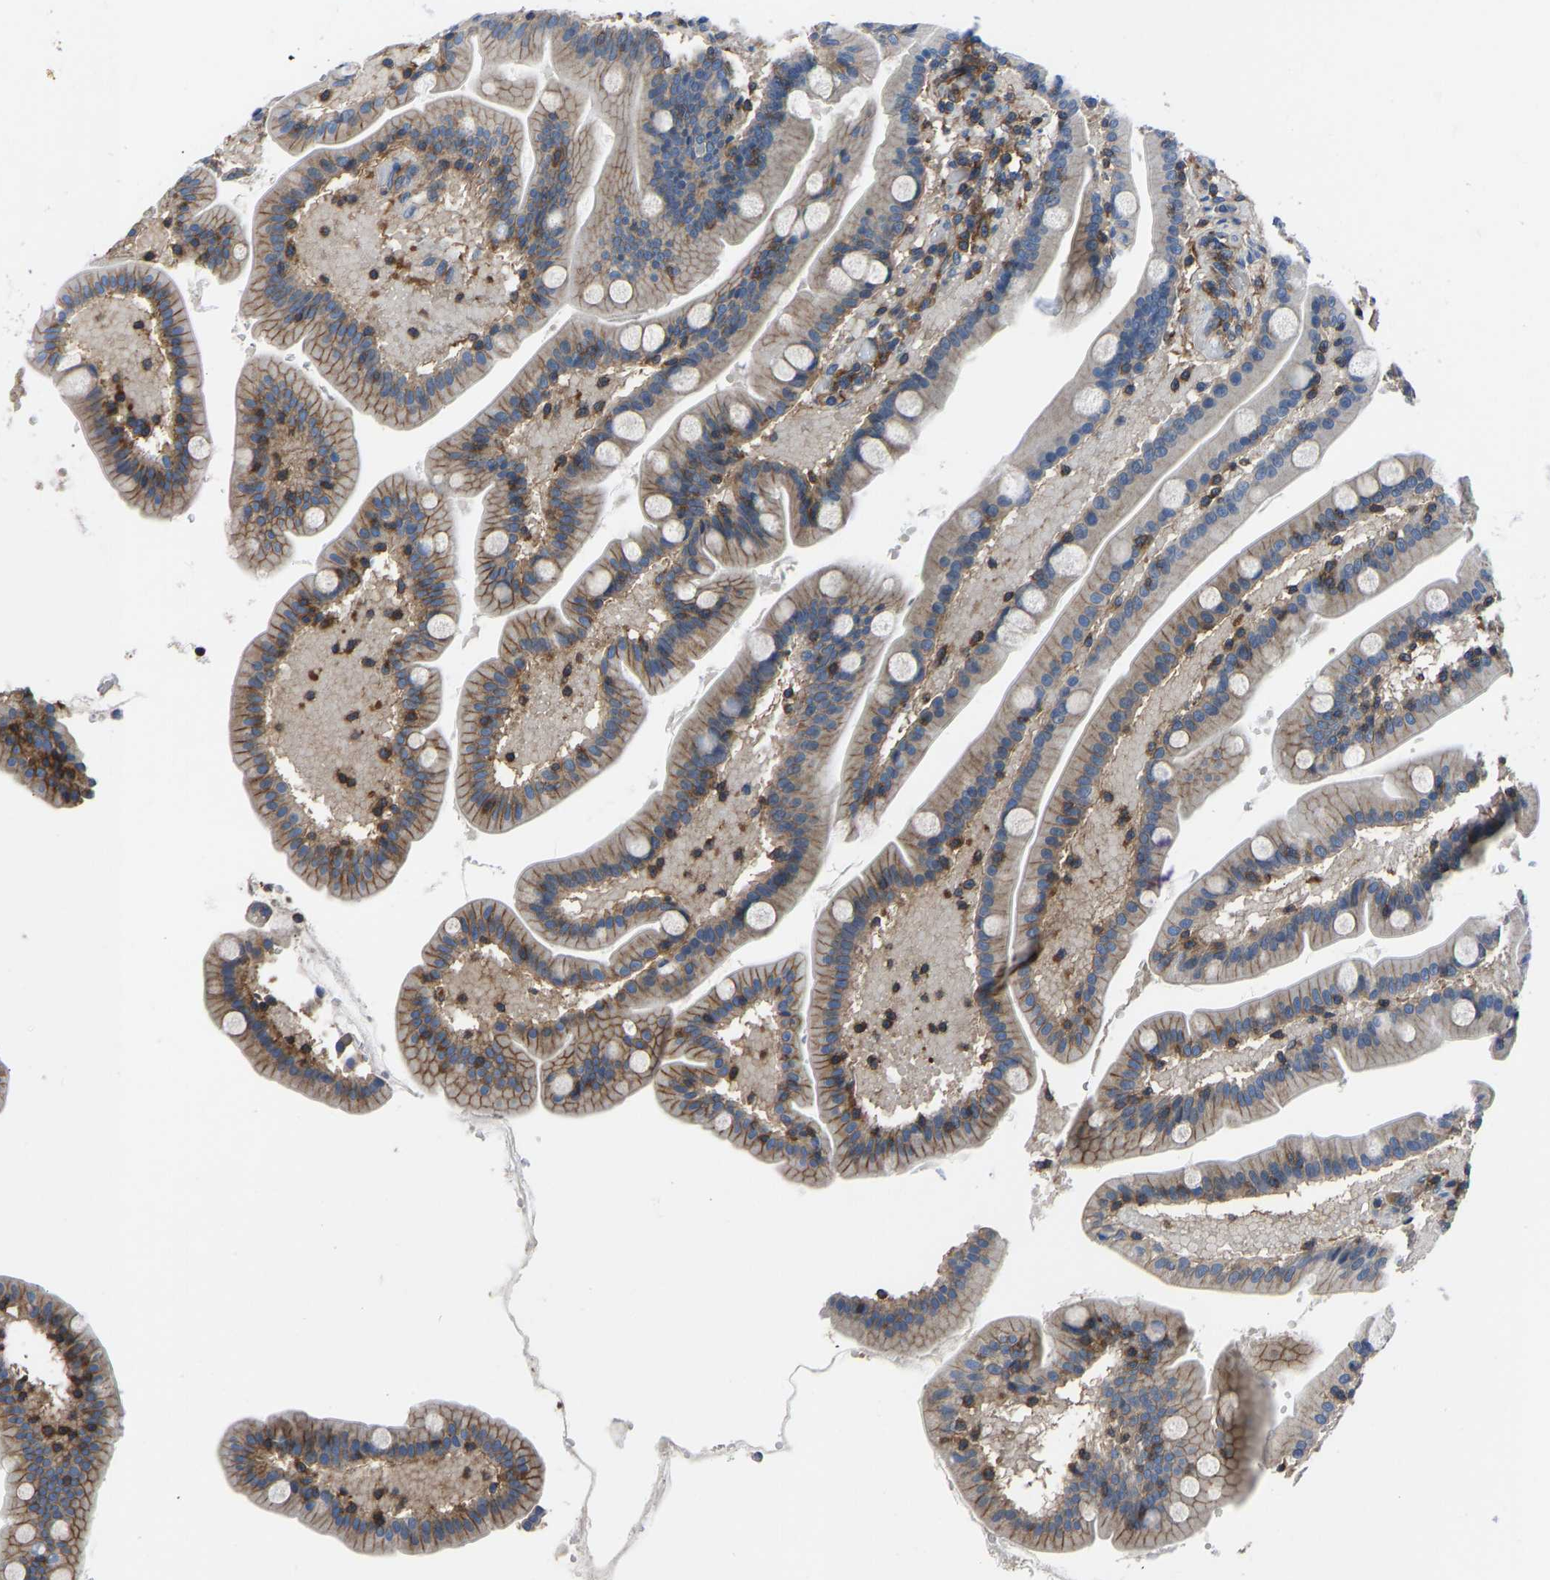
{"staining": {"intensity": "moderate", "quantity": "25%-75%", "location": "cytoplasmic/membranous"}, "tissue": "duodenum", "cell_type": "Glandular cells", "image_type": "normal", "snomed": [{"axis": "morphology", "description": "Normal tissue, NOS"}, {"axis": "topography", "description": "Duodenum"}], "caption": "Protein expression analysis of unremarkable human duodenum reveals moderate cytoplasmic/membranous staining in about 25%-75% of glandular cells.", "gene": "PRKAR1A", "patient": {"sex": "male", "age": 54}}